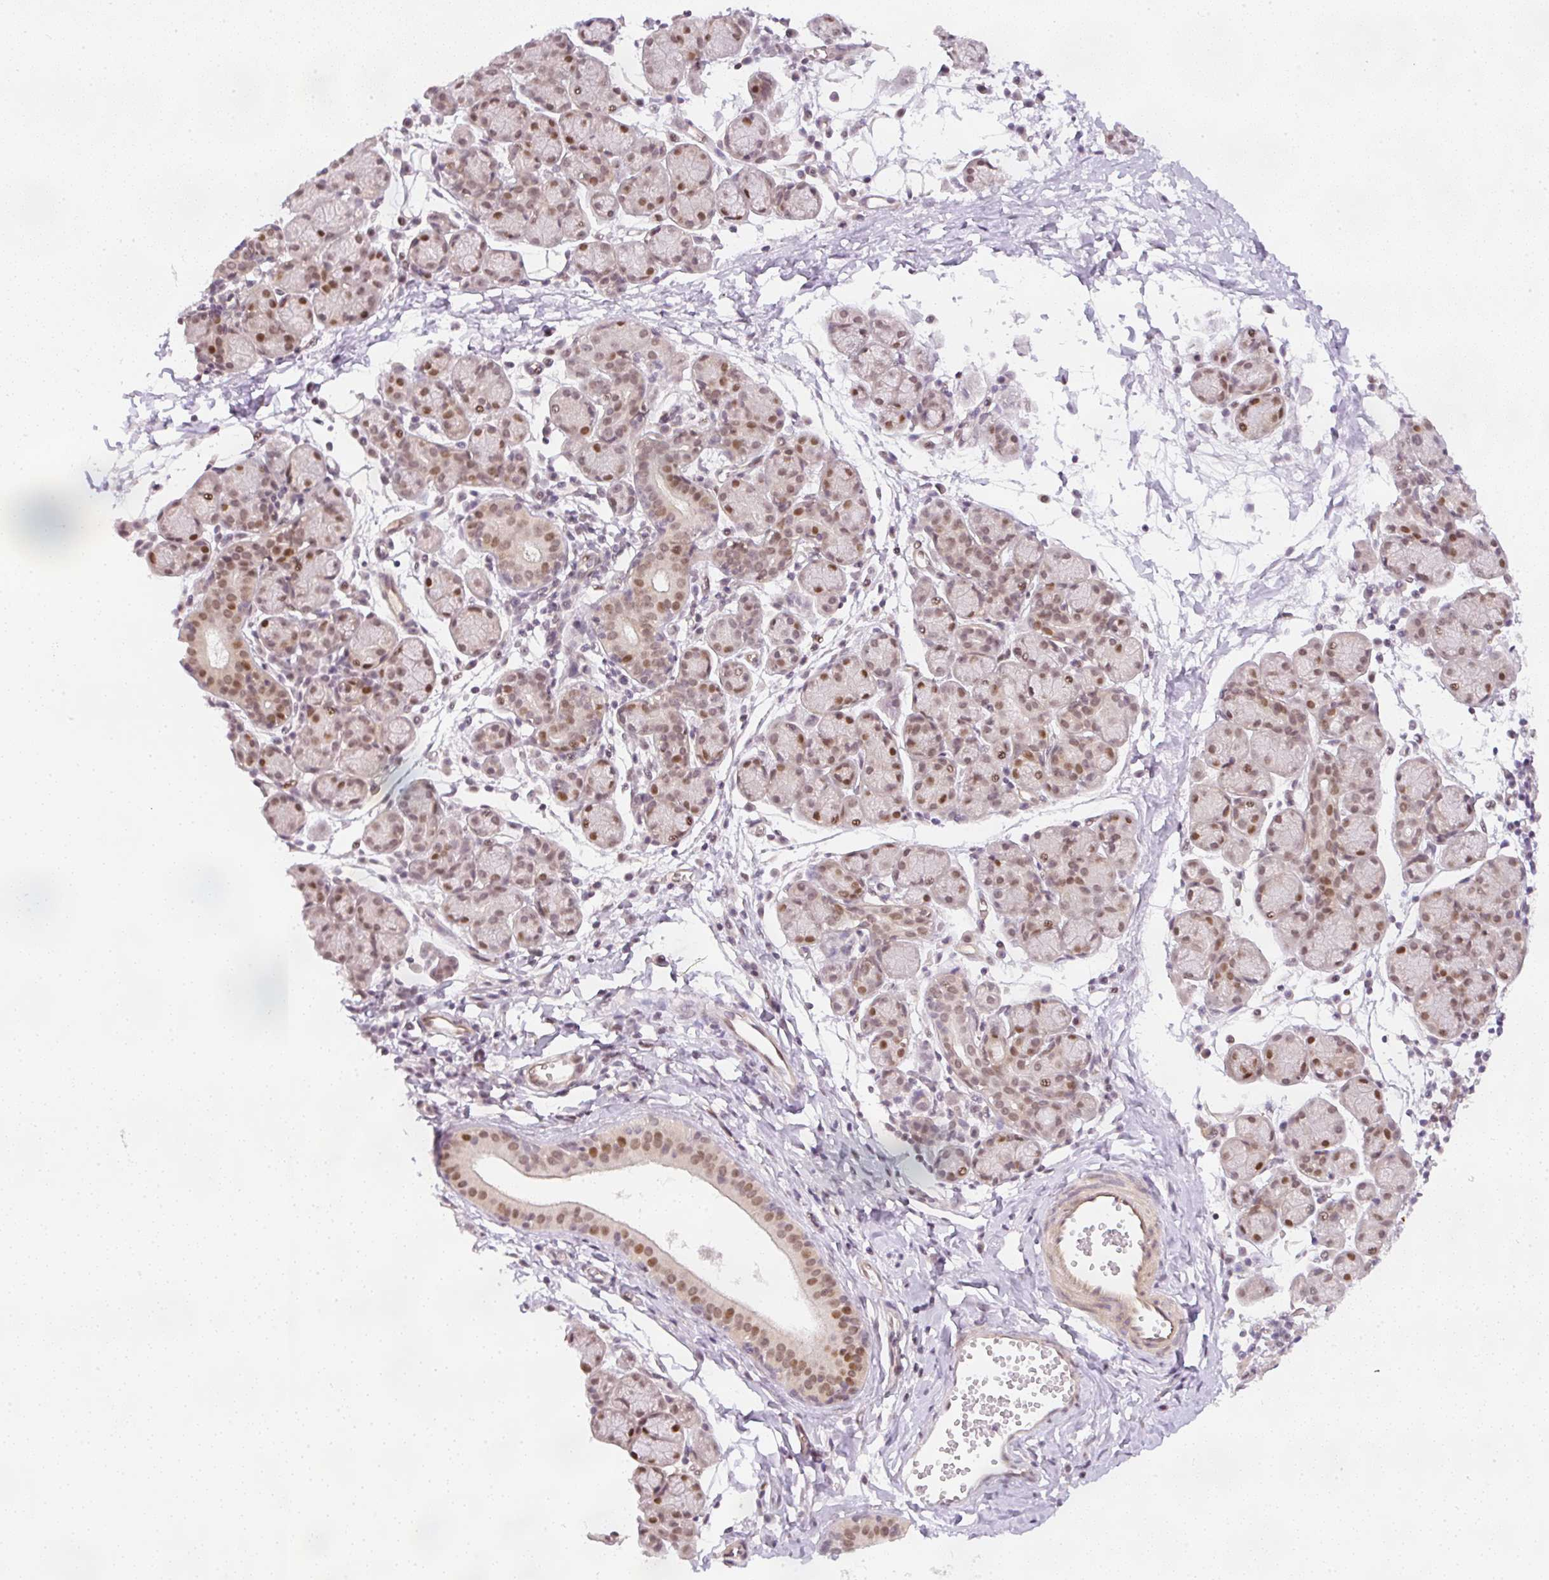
{"staining": {"intensity": "moderate", "quantity": "25%-75%", "location": "nuclear"}, "tissue": "salivary gland", "cell_type": "Glandular cells", "image_type": "normal", "snomed": [{"axis": "morphology", "description": "Normal tissue, NOS"}, {"axis": "morphology", "description": "Inflammation, NOS"}, {"axis": "topography", "description": "Lymph node"}, {"axis": "topography", "description": "Salivary gland"}], "caption": "Immunohistochemistry histopathology image of normal salivary gland: human salivary gland stained using IHC displays medium levels of moderate protein expression localized specifically in the nuclear of glandular cells, appearing as a nuclear brown color.", "gene": "DPPA4", "patient": {"sex": "male", "age": 3}}